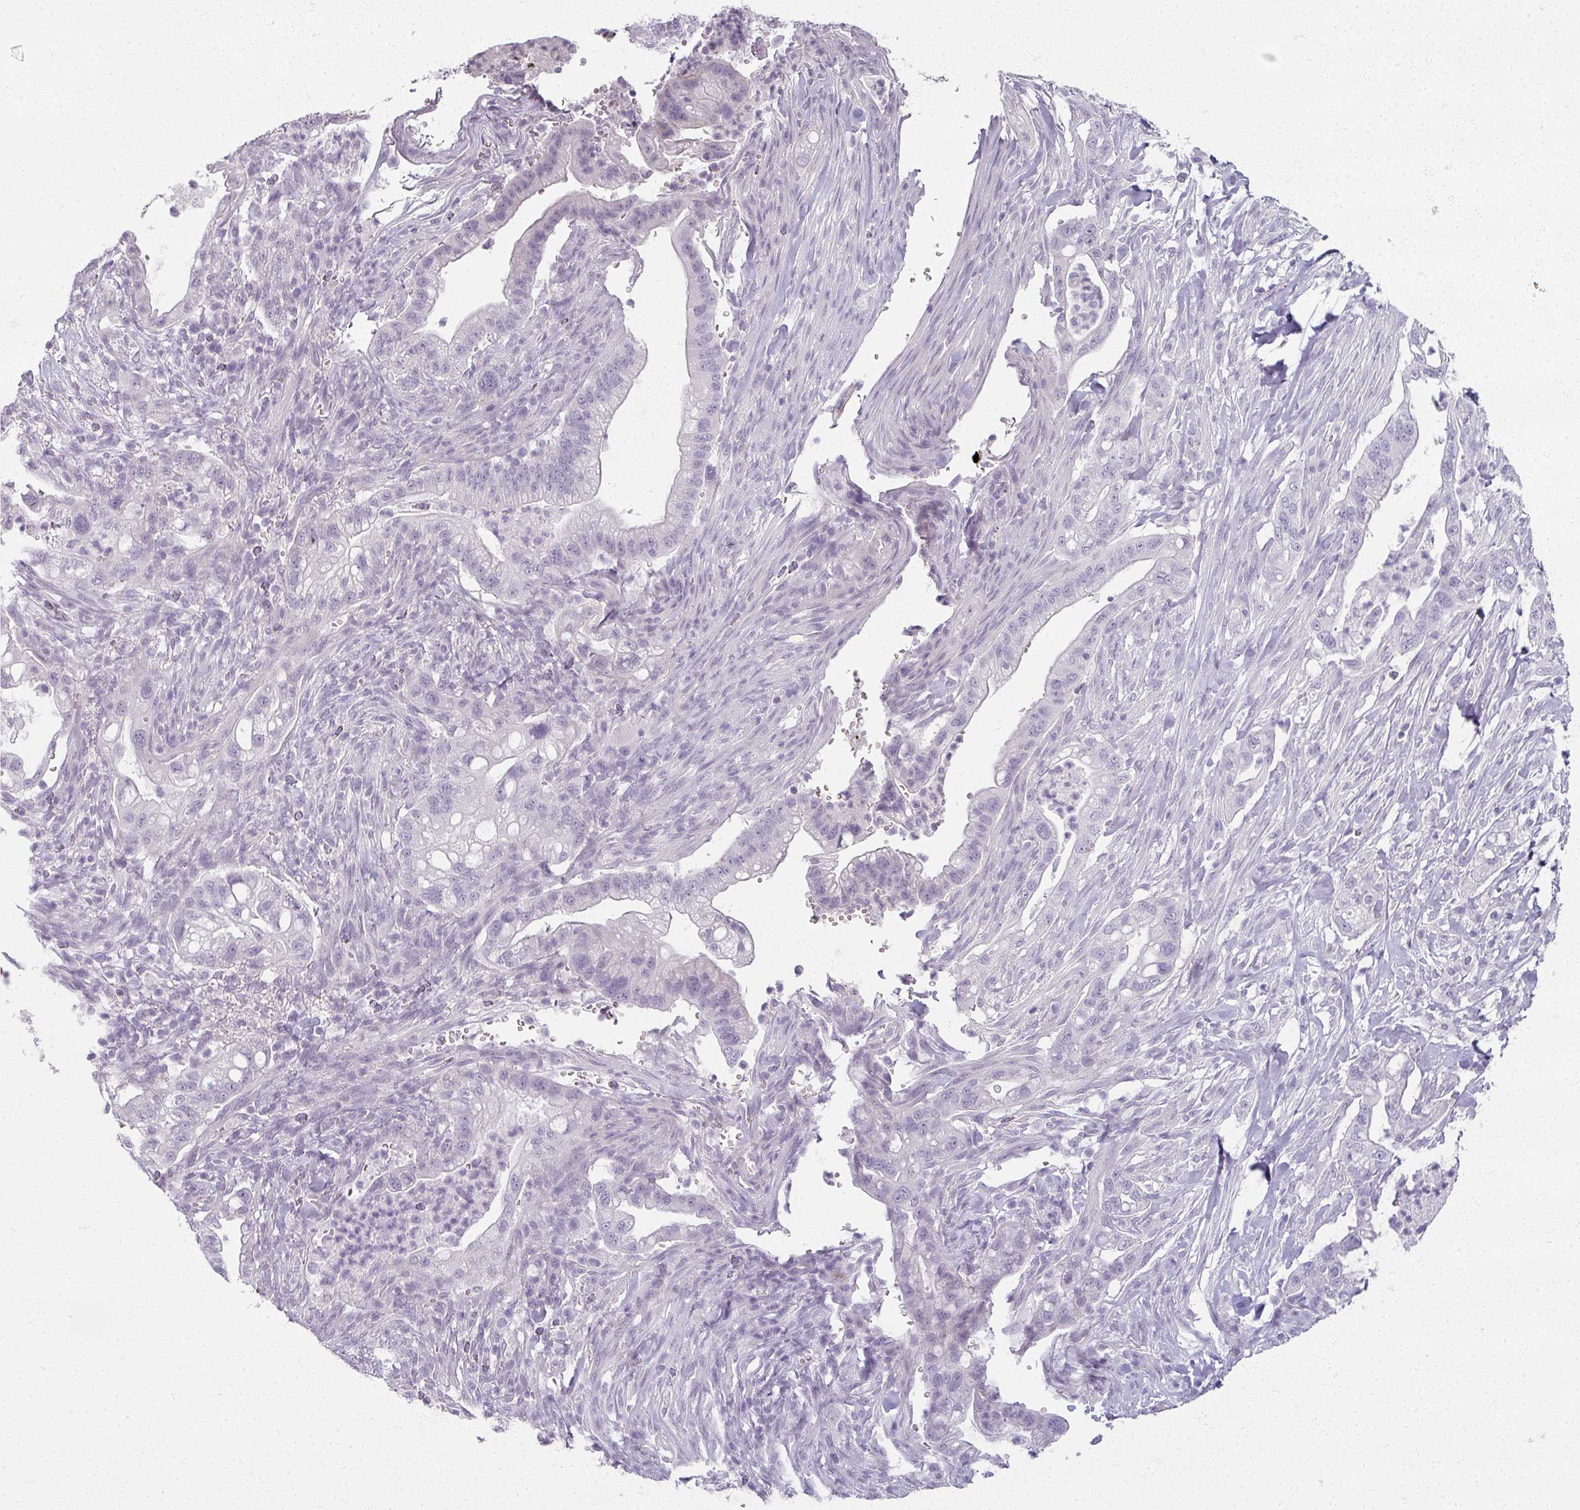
{"staining": {"intensity": "negative", "quantity": "none", "location": "none"}, "tissue": "pancreatic cancer", "cell_type": "Tumor cells", "image_type": "cancer", "snomed": [{"axis": "morphology", "description": "Adenocarcinoma, NOS"}, {"axis": "topography", "description": "Pancreas"}], "caption": "IHC of pancreatic cancer shows no positivity in tumor cells.", "gene": "RFPL2", "patient": {"sex": "male", "age": 44}}